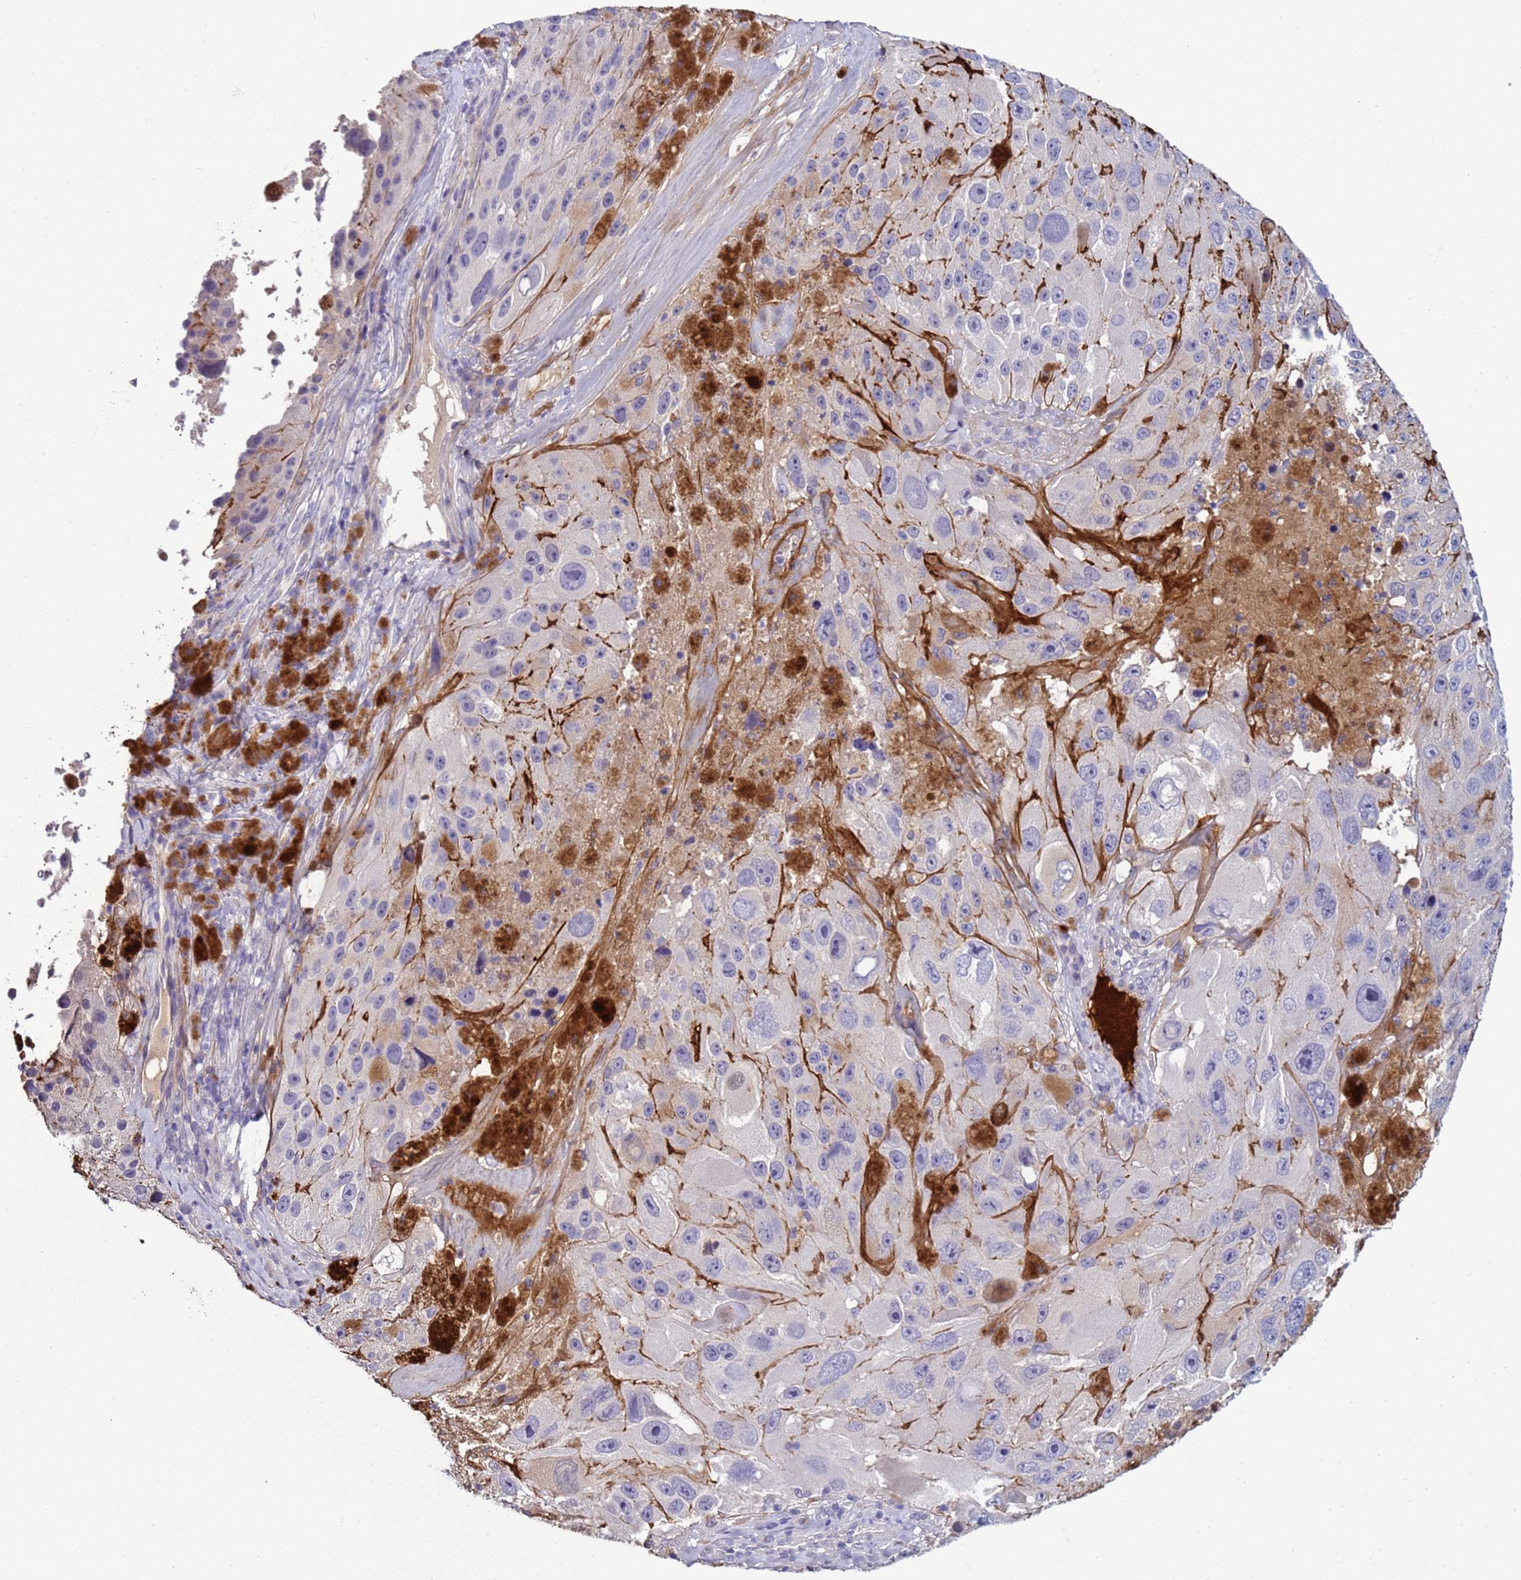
{"staining": {"intensity": "negative", "quantity": "none", "location": "none"}, "tissue": "melanoma", "cell_type": "Tumor cells", "image_type": "cancer", "snomed": [{"axis": "morphology", "description": "Malignant melanoma, Metastatic site"}, {"axis": "topography", "description": "Lymph node"}], "caption": "Tumor cells show no significant protein expression in malignant melanoma (metastatic site).", "gene": "TRIM51", "patient": {"sex": "male", "age": 62}}